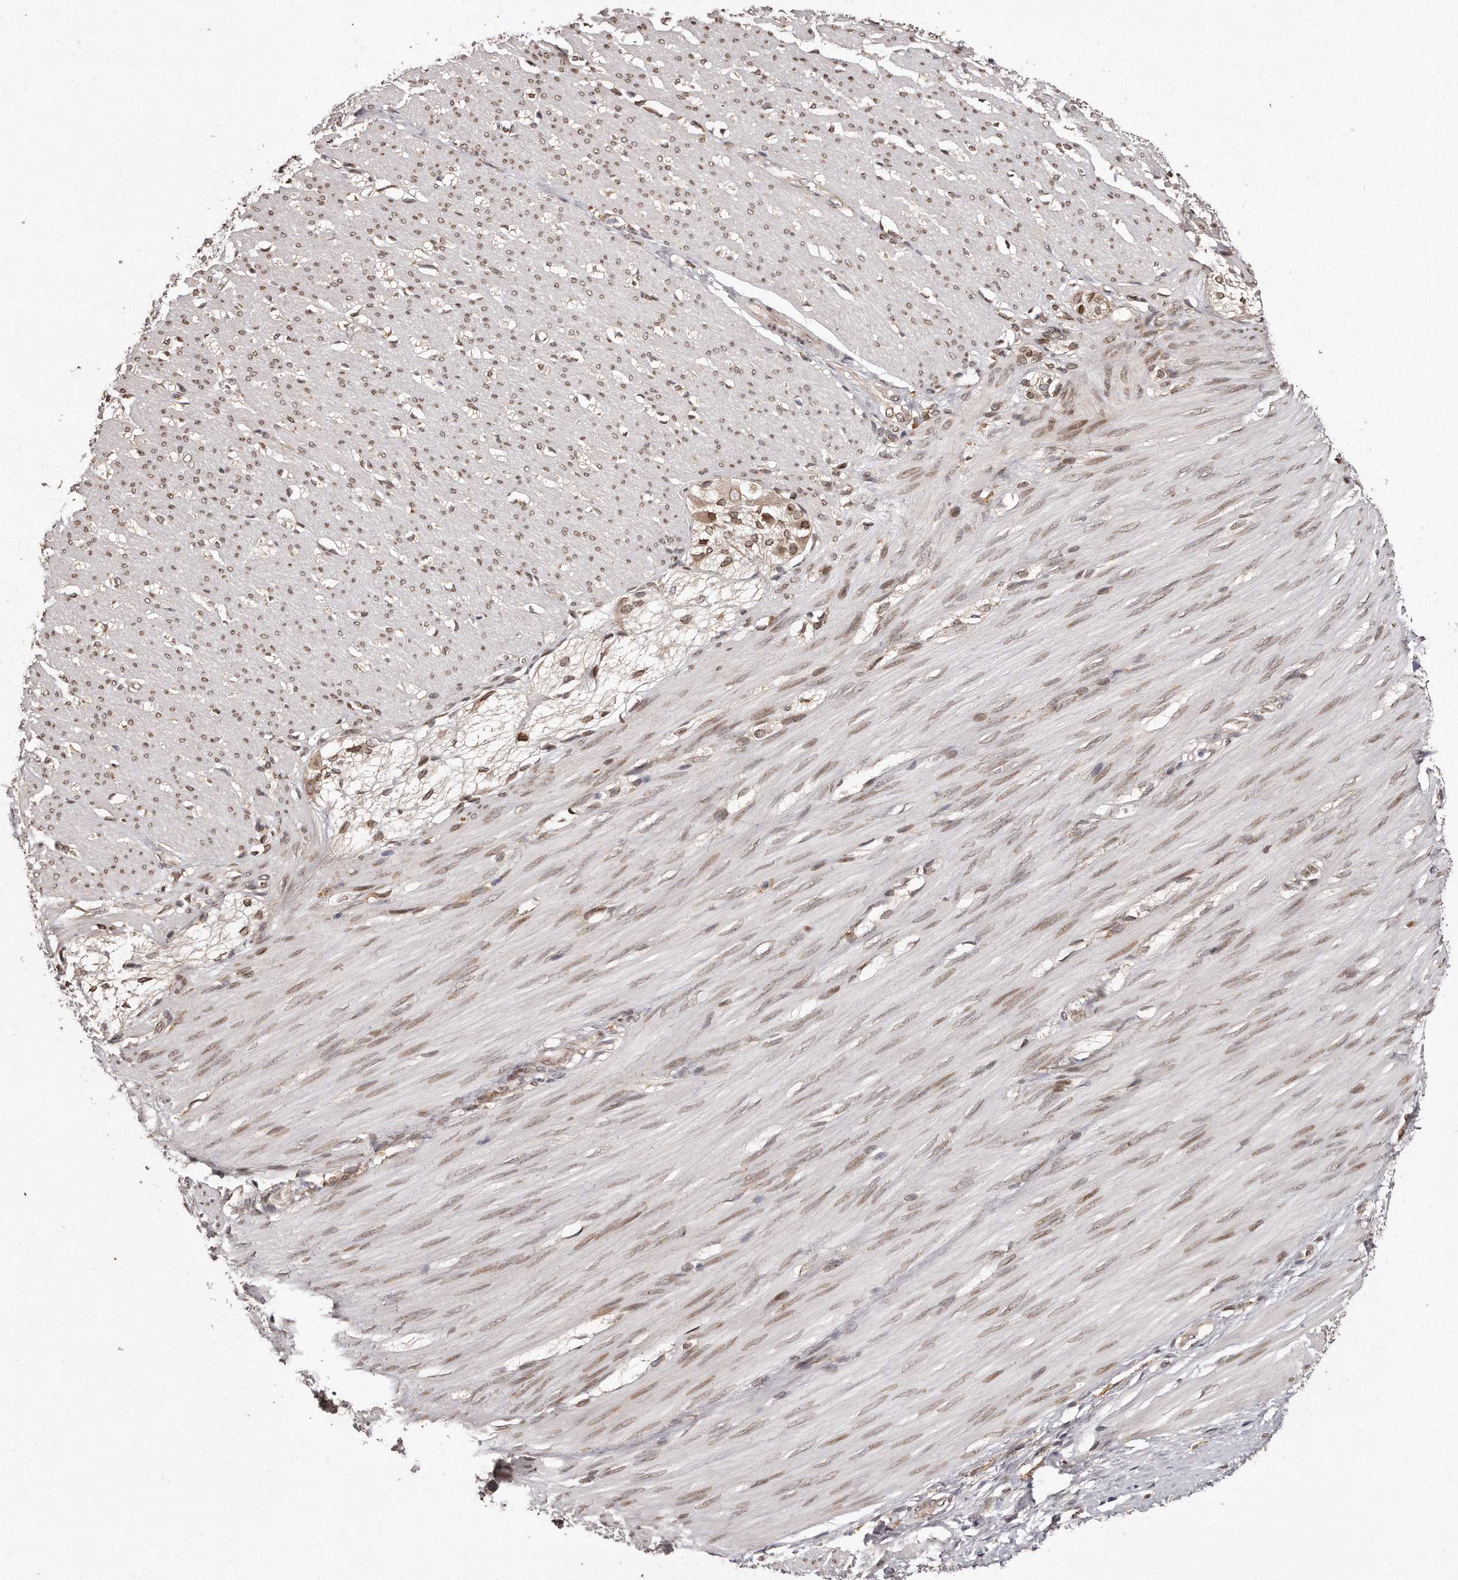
{"staining": {"intensity": "moderate", "quantity": ">75%", "location": "nuclear"}, "tissue": "smooth muscle", "cell_type": "Smooth muscle cells", "image_type": "normal", "snomed": [{"axis": "morphology", "description": "Normal tissue, NOS"}, {"axis": "morphology", "description": "Adenocarcinoma, NOS"}, {"axis": "topography", "description": "Colon"}, {"axis": "topography", "description": "Peripheral nerve tissue"}], "caption": "Smooth muscle cells show moderate nuclear staining in about >75% of cells in unremarkable smooth muscle. (IHC, brightfield microscopy, high magnification).", "gene": "HASPIN", "patient": {"sex": "male", "age": 14}}